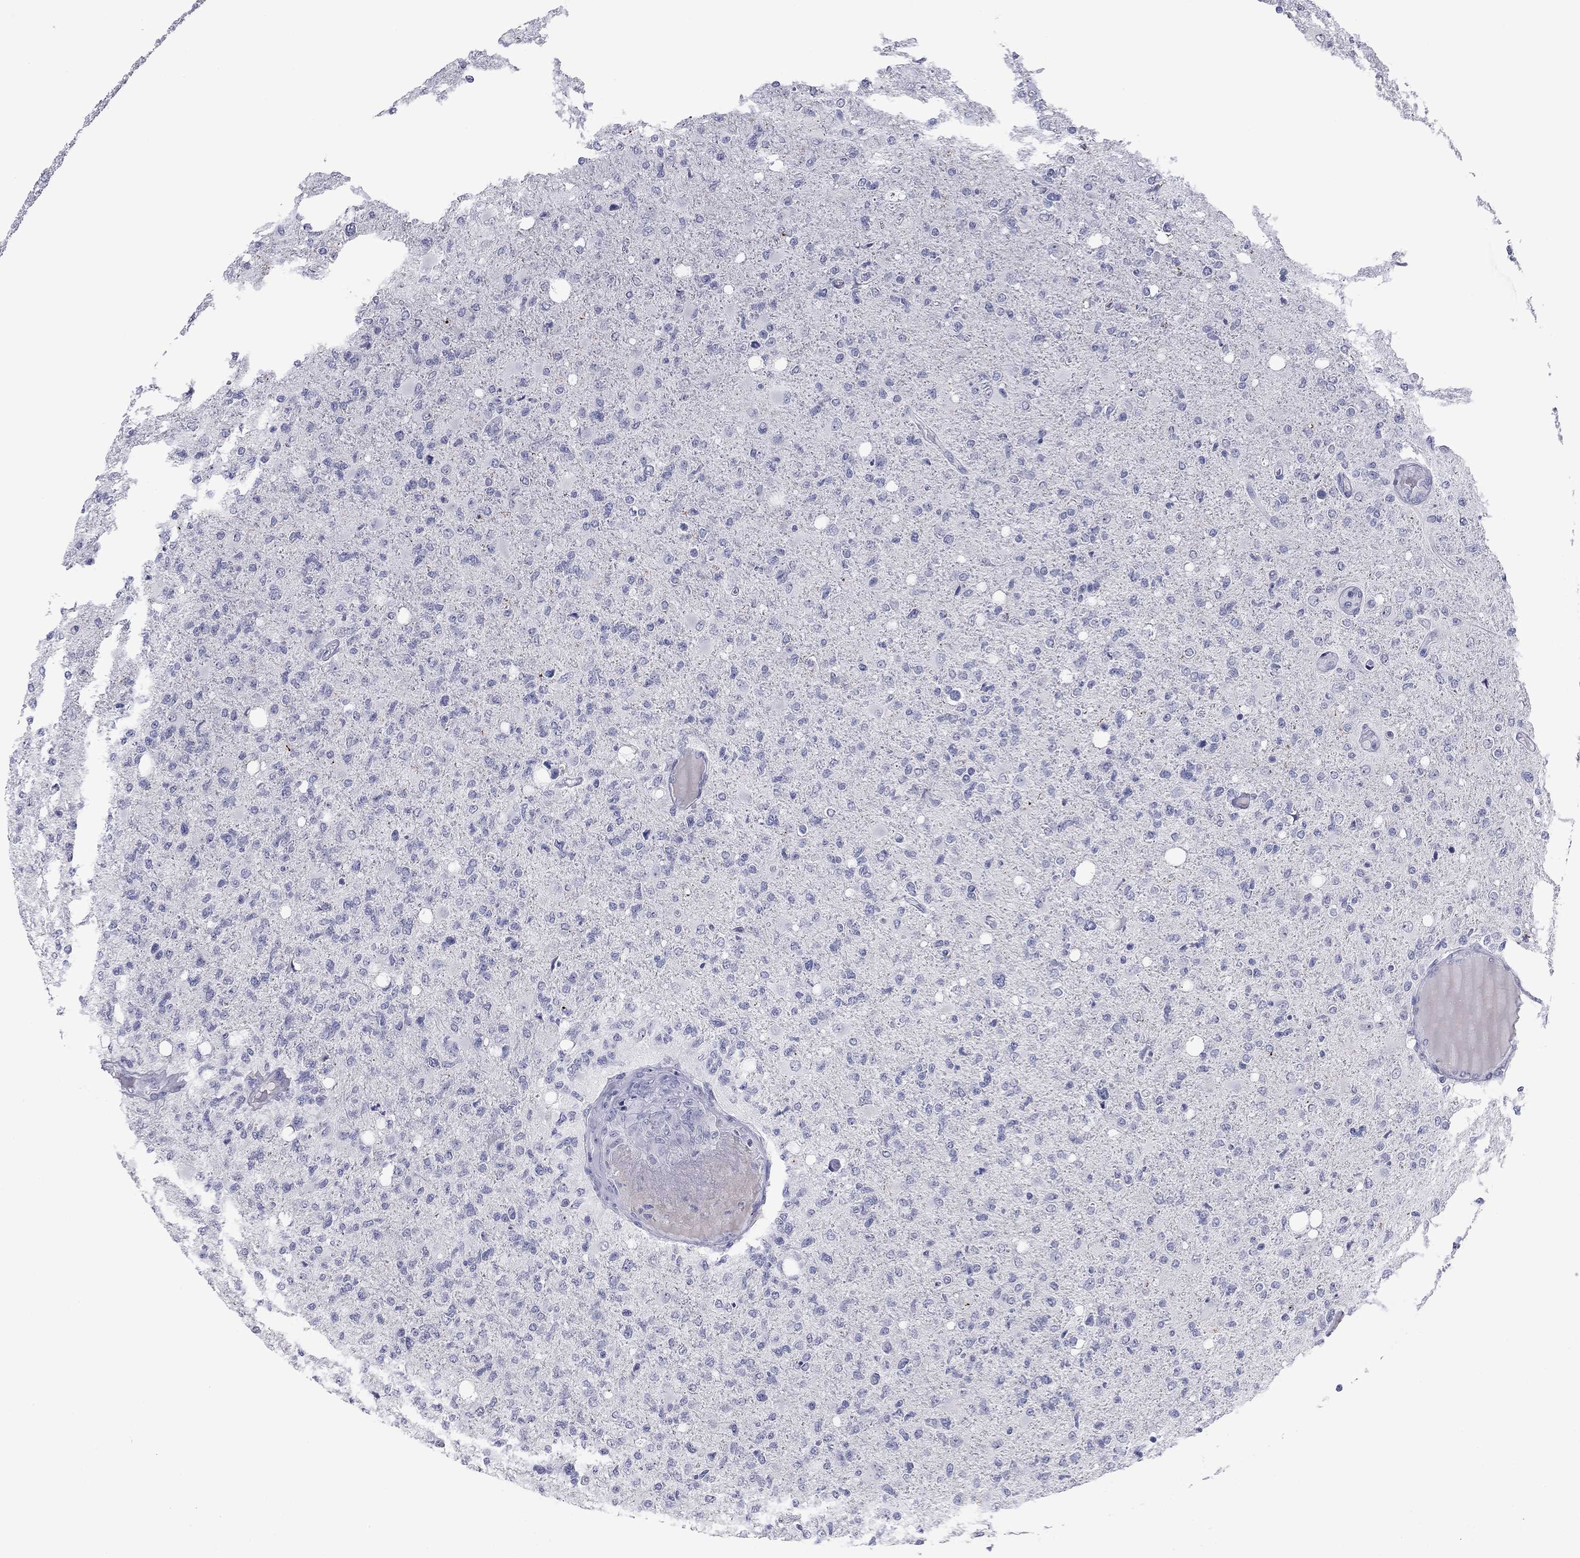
{"staining": {"intensity": "negative", "quantity": "none", "location": "none"}, "tissue": "glioma", "cell_type": "Tumor cells", "image_type": "cancer", "snomed": [{"axis": "morphology", "description": "Glioma, malignant, High grade"}, {"axis": "topography", "description": "Cerebral cortex"}], "caption": "A high-resolution histopathology image shows immunohistochemistry staining of glioma, which exhibits no significant positivity in tumor cells. (IHC, brightfield microscopy, high magnification).", "gene": "PRPH", "patient": {"sex": "male", "age": 70}}